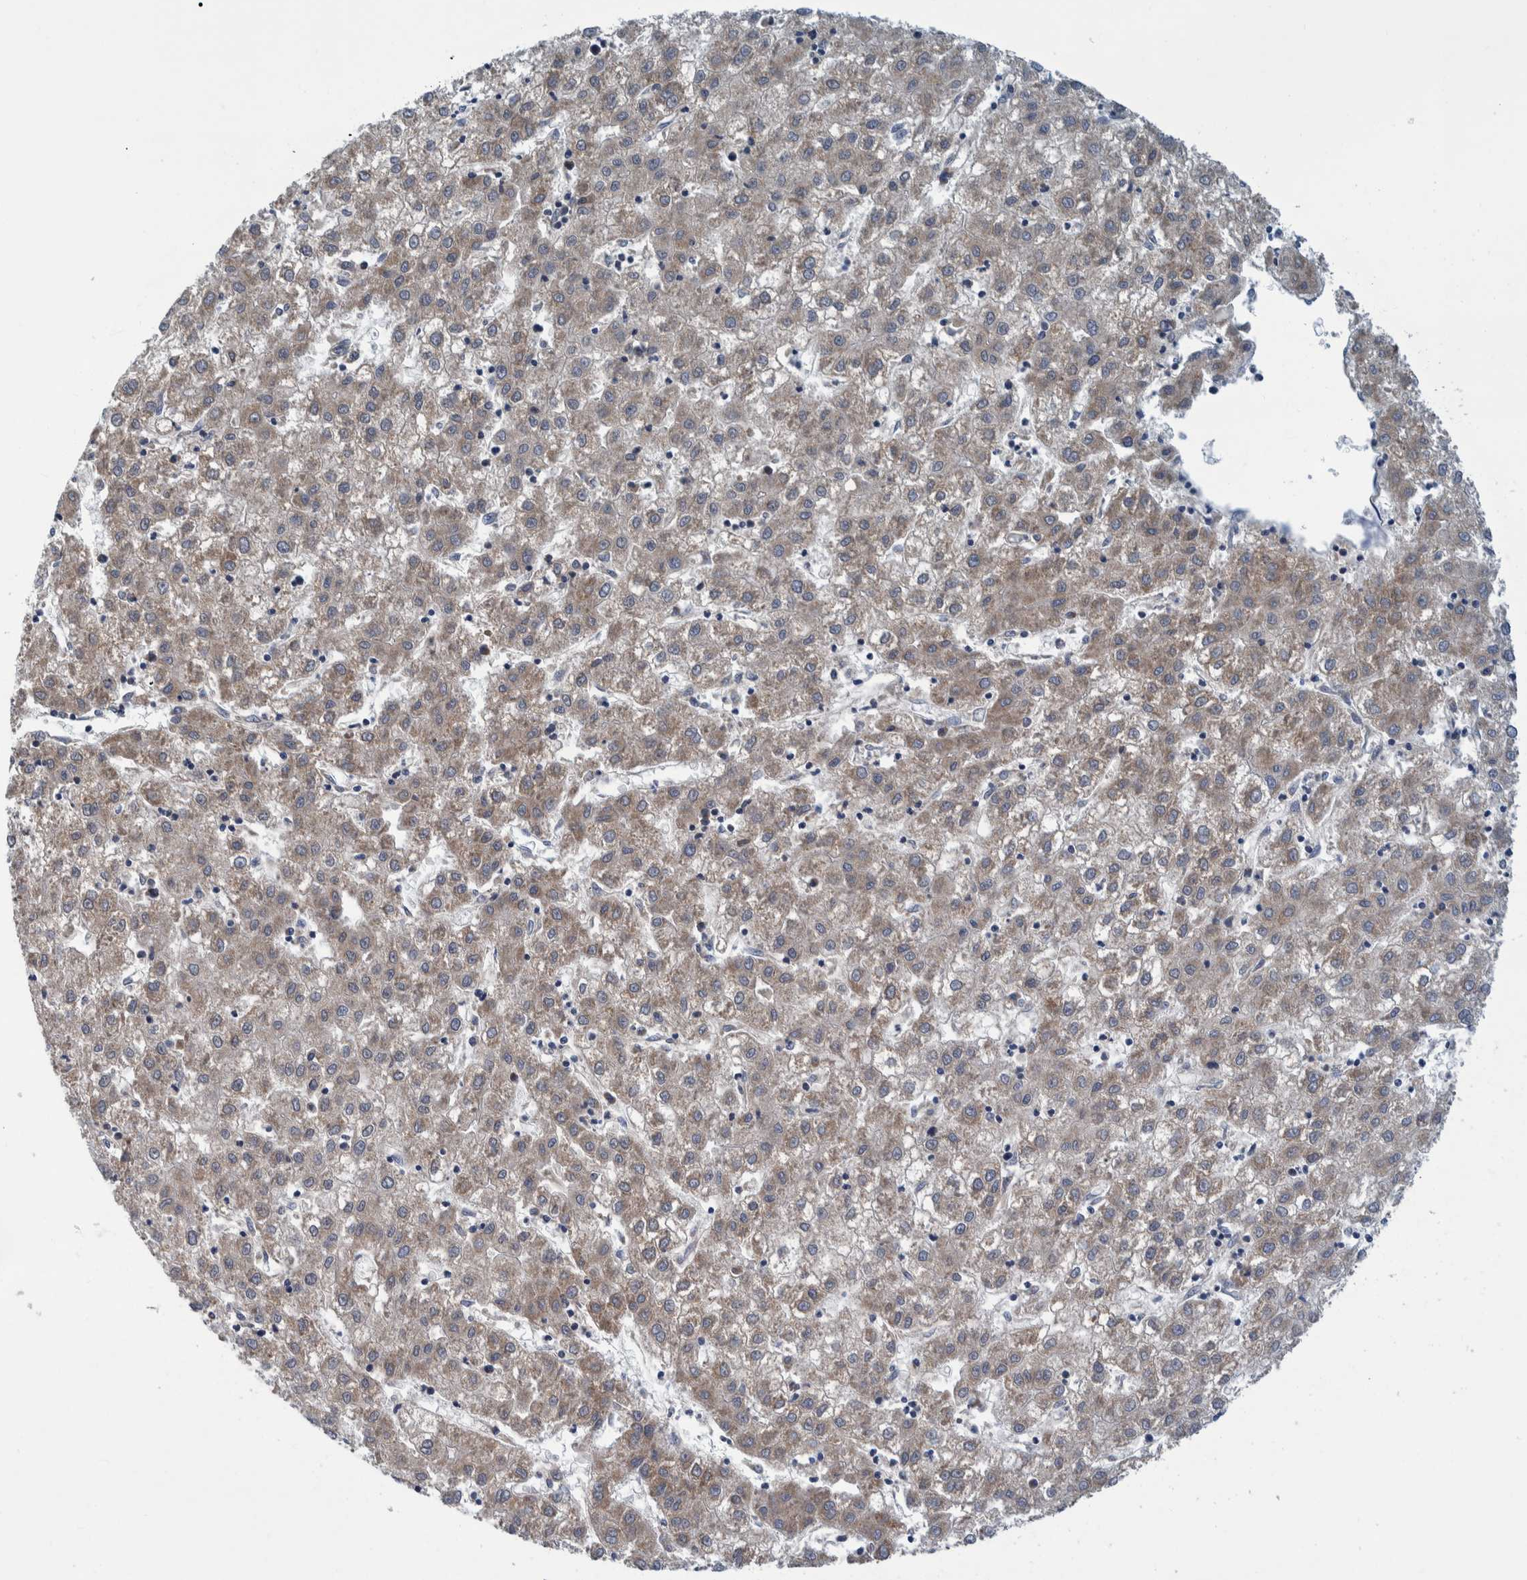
{"staining": {"intensity": "weak", "quantity": ">75%", "location": "cytoplasmic/membranous"}, "tissue": "liver cancer", "cell_type": "Tumor cells", "image_type": "cancer", "snomed": [{"axis": "morphology", "description": "Carcinoma, Hepatocellular, NOS"}, {"axis": "topography", "description": "Liver"}], "caption": "Immunohistochemical staining of liver hepatocellular carcinoma demonstrates weak cytoplasmic/membranous protein positivity in about >75% of tumor cells.", "gene": "MRPS7", "patient": {"sex": "male", "age": 72}}